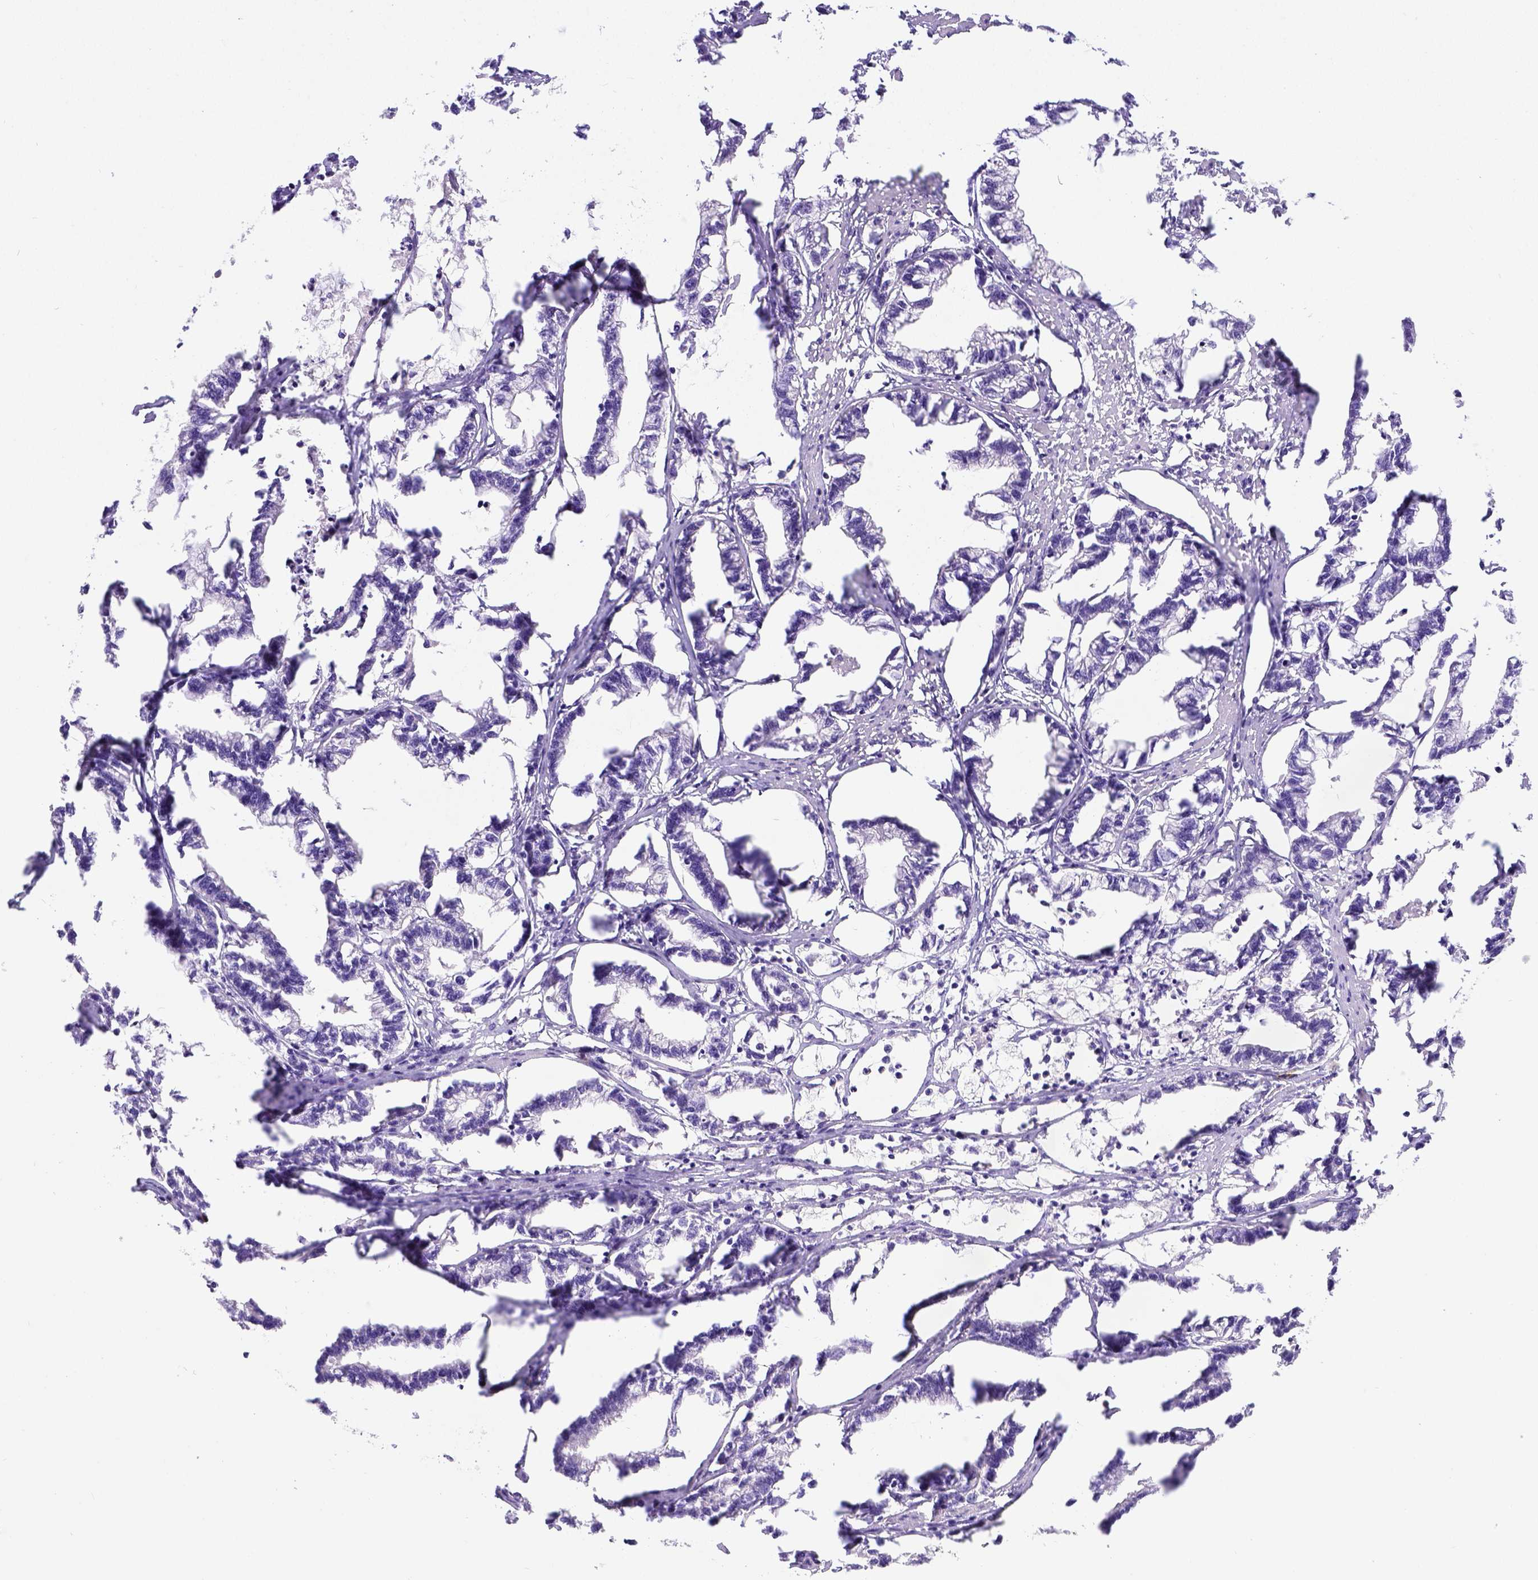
{"staining": {"intensity": "negative", "quantity": "none", "location": "none"}, "tissue": "stomach cancer", "cell_type": "Tumor cells", "image_type": "cancer", "snomed": [{"axis": "morphology", "description": "Adenocarcinoma, NOS"}, {"axis": "topography", "description": "Stomach"}], "caption": "Immunohistochemistry (IHC) photomicrograph of neoplastic tissue: adenocarcinoma (stomach) stained with DAB (3,3'-diaminobenzidine) demonstrates no significant protein staining in tumor cells.", "gene": "B3GAT1", "patient": {"sex": "male", "age": 83}}